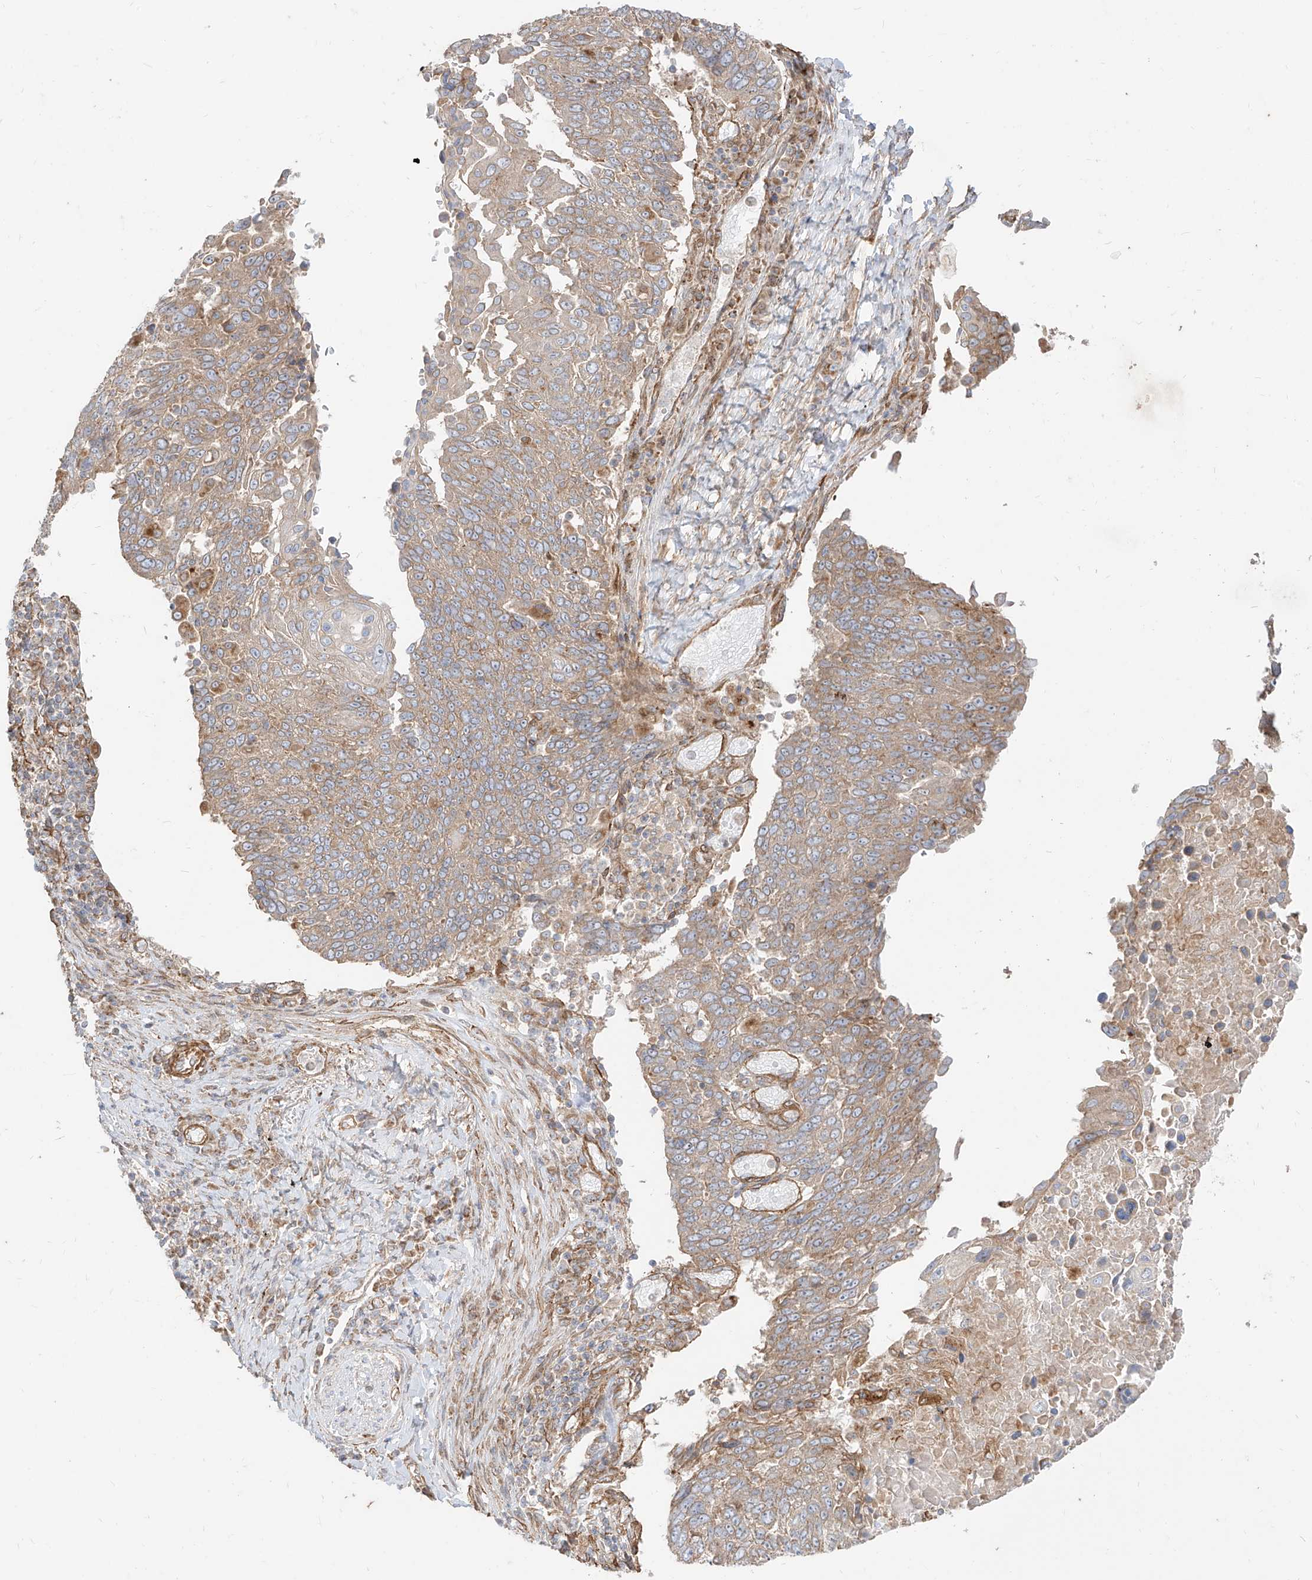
{"staining": {"intensity": "weak", "quantity": "25%-75%", "location": "cytoplasmic/membranous"}, "tissue": "lung cancer", "cell_type": "Tumor cells", "image_type": "cancer", "snomed": [{"axis": "morphology", "description": "Squamous cell carcinoma, NOS"}, {"axis": "topography", "description": "Lung"}], "caption": "The image exhibits immunohistochemical staining of lung cancer. There is weak cytoplasmic/membranous expression is identified in about 25%-75% of tumor cells.", "gene": "PLCL1", "patient": {"sex": "male", "age": 66}}